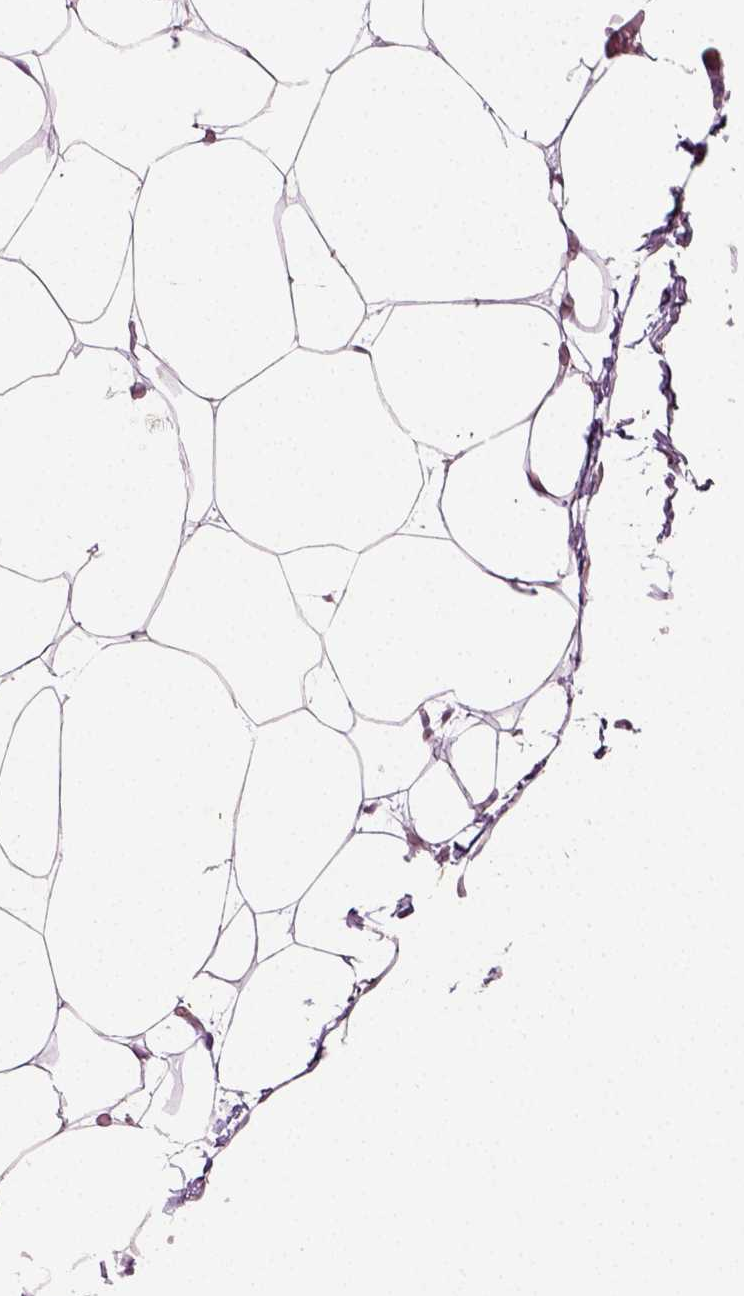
{"staining": {"intensity": "negative", "quantity": "none", "location": "none"}, "tissue": "adipose tissue", "cell_type": "Adipocytes", "image_type": "normal", "snomed": [{"axis": "morphology", "description": "Normal tissue, NOS"}, {"axis": "topography", "description": "Adipose tissue"}], "caption": "Immunohistochemistry of benign adipose tissue displays no positivity in adipocytes. (Brightfield microscopy of DAB (3,3'-diaminobenzidine) immunohistochemistry at high magnification).", "gene": "SYNGAP1", "patient": {"sex": "male", "age": 57}}